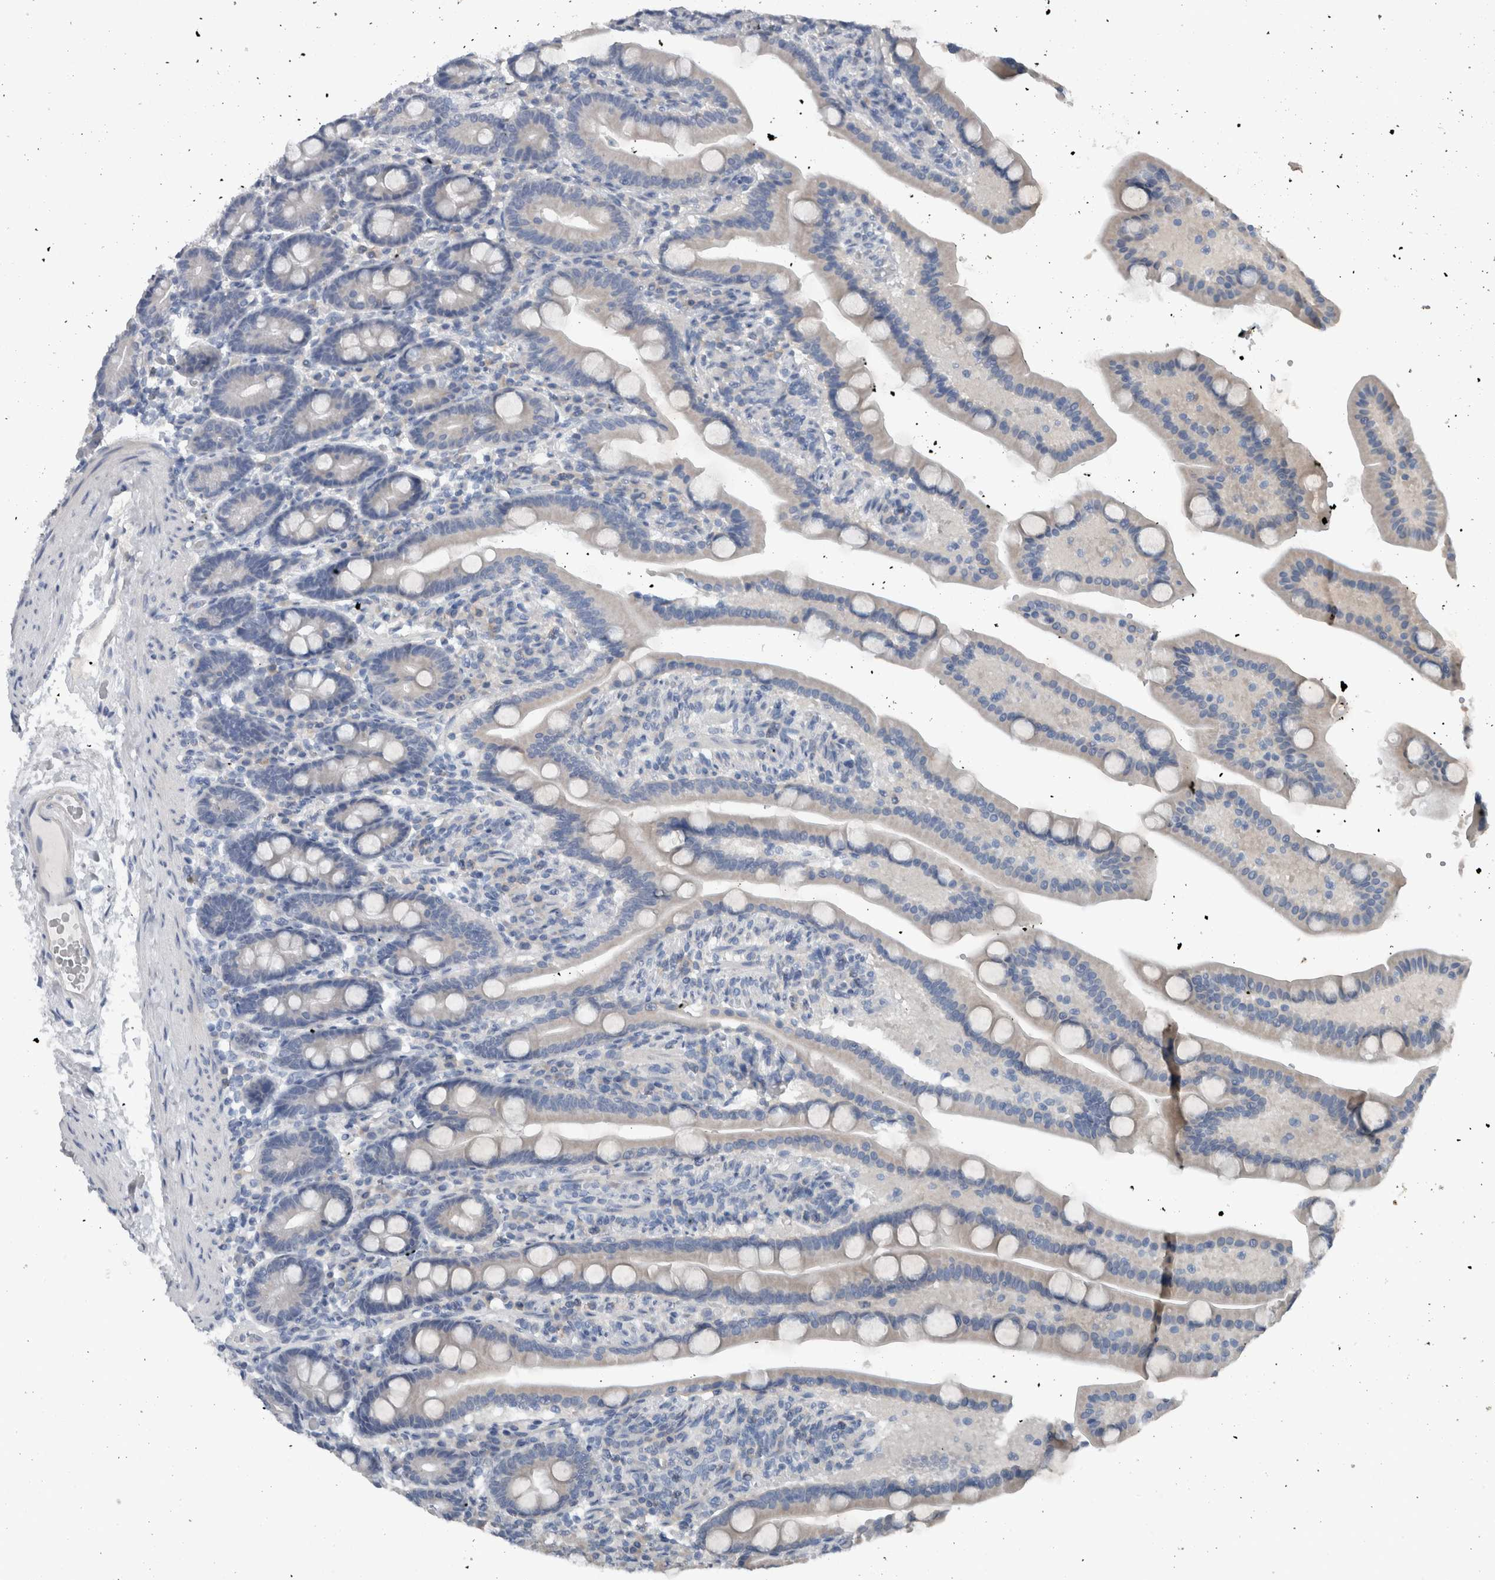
{"staining": {"intensity": "negative", "quantity": "none", "location": "none"}, "tissue": "duodenum", "cell_type": "Glandular cells", "image_type": "normal", "snomed": [{"axis": "morphology", "description": "Normal tissue, NOS"}, {"axis": "topography", "description": "Duodenum"}], "caption": "DAB (3,3'-diaminobenzidine) immunohistochemical staining of benign duodenum shows no significant expression in glandular cells. The staining is performed using DAB brown chromogen with nuclei counter-stained in using hematoxylin.", "gene": "CRNN", "patient": {"sex": "male", "age": 54}}